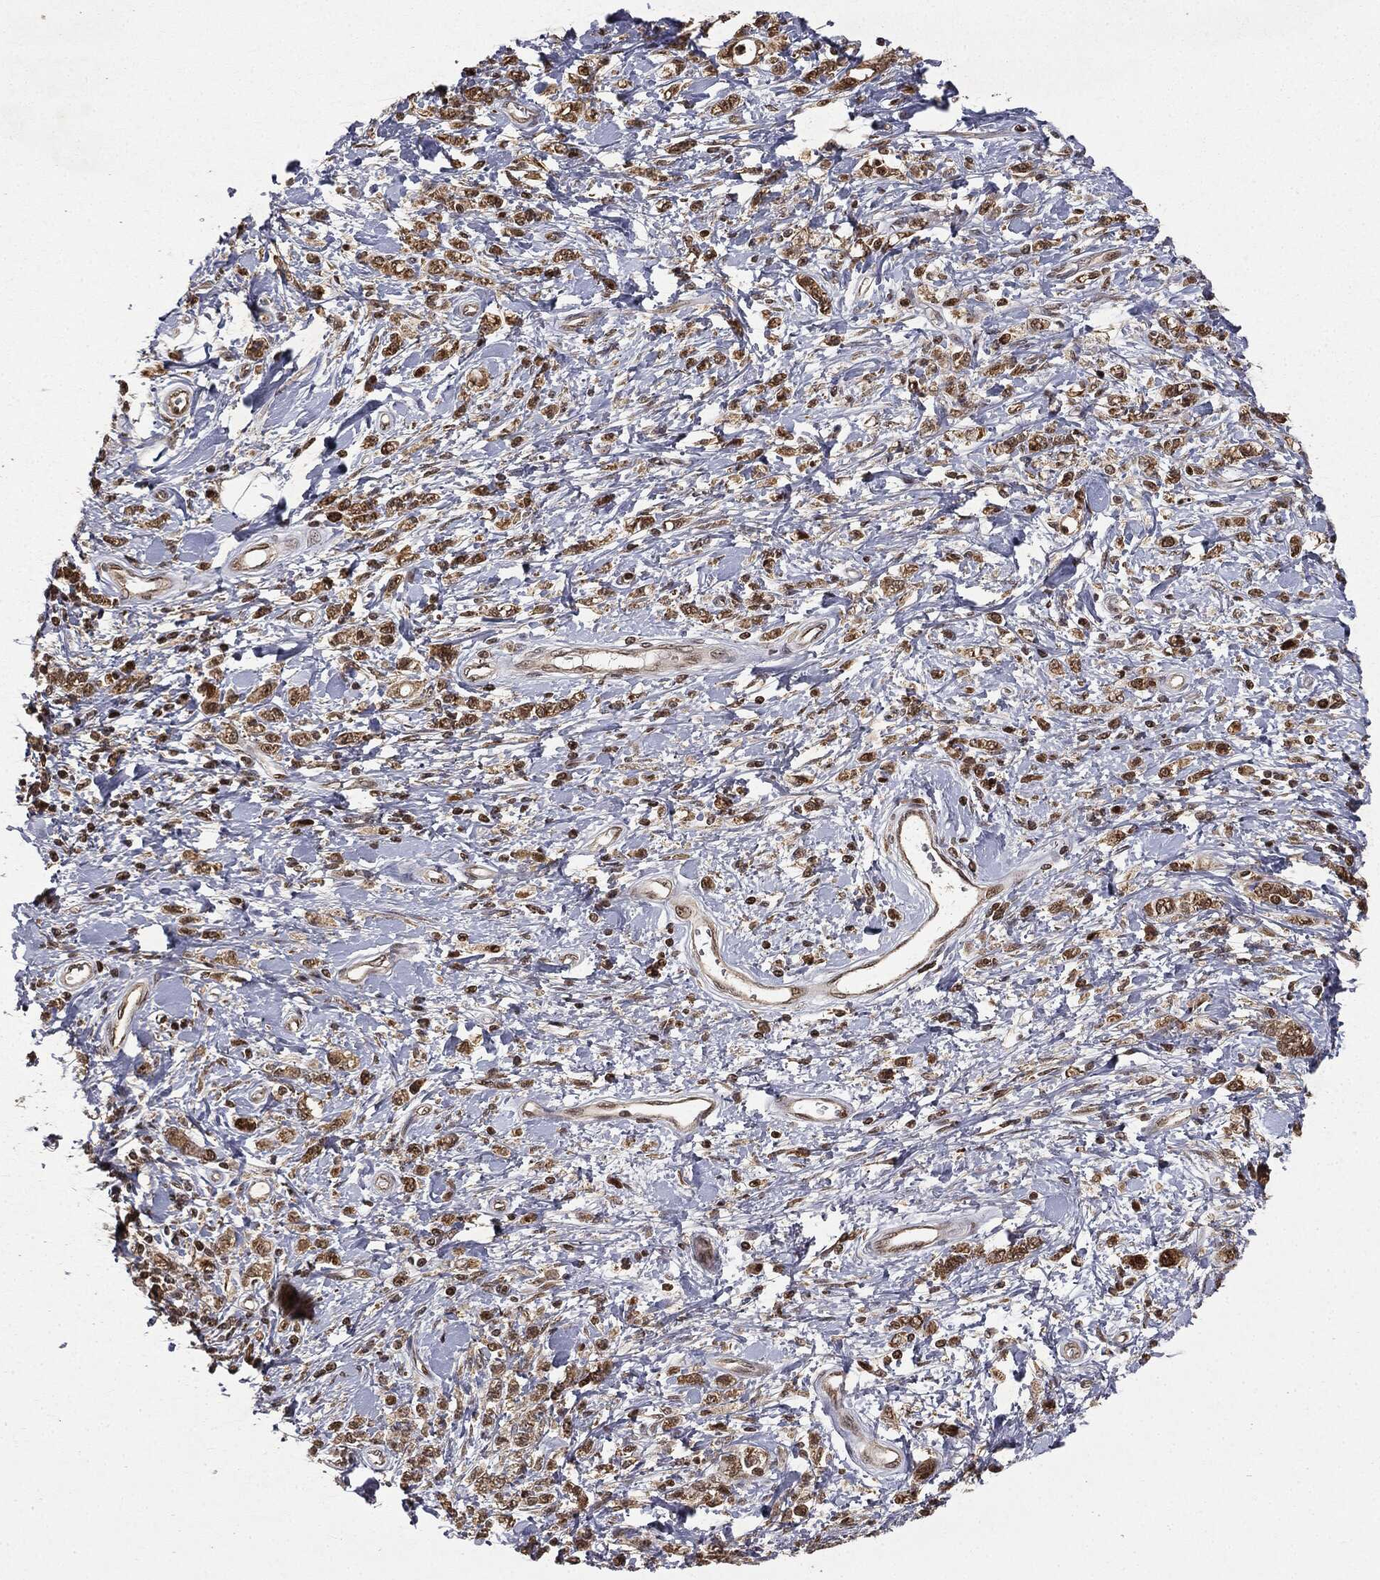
{"staining": {"intensity": "strong", "quantity": ">75%", "location": "cytoplasmic/membranous,nuclear"}, "tissue": "stomach cancer", "cell_type": "Tumor cells", "image_type": "cancer", "snomed": [{"axis": "morphology", "description": "Adenocarcinoma, NOS"}, {"axis": "topography", "description": "Stomach"}], "caption": "This histopathology image demonstrates immunohistochemistry (IHC) staining of stomach adenocarcinoma, with high strong cytoplasmic/membranous and nuclear expression in approximately >75% of tumor cells.", "gene": "ZNHIT6", "patient": {"sex": "male", "age": 77}}